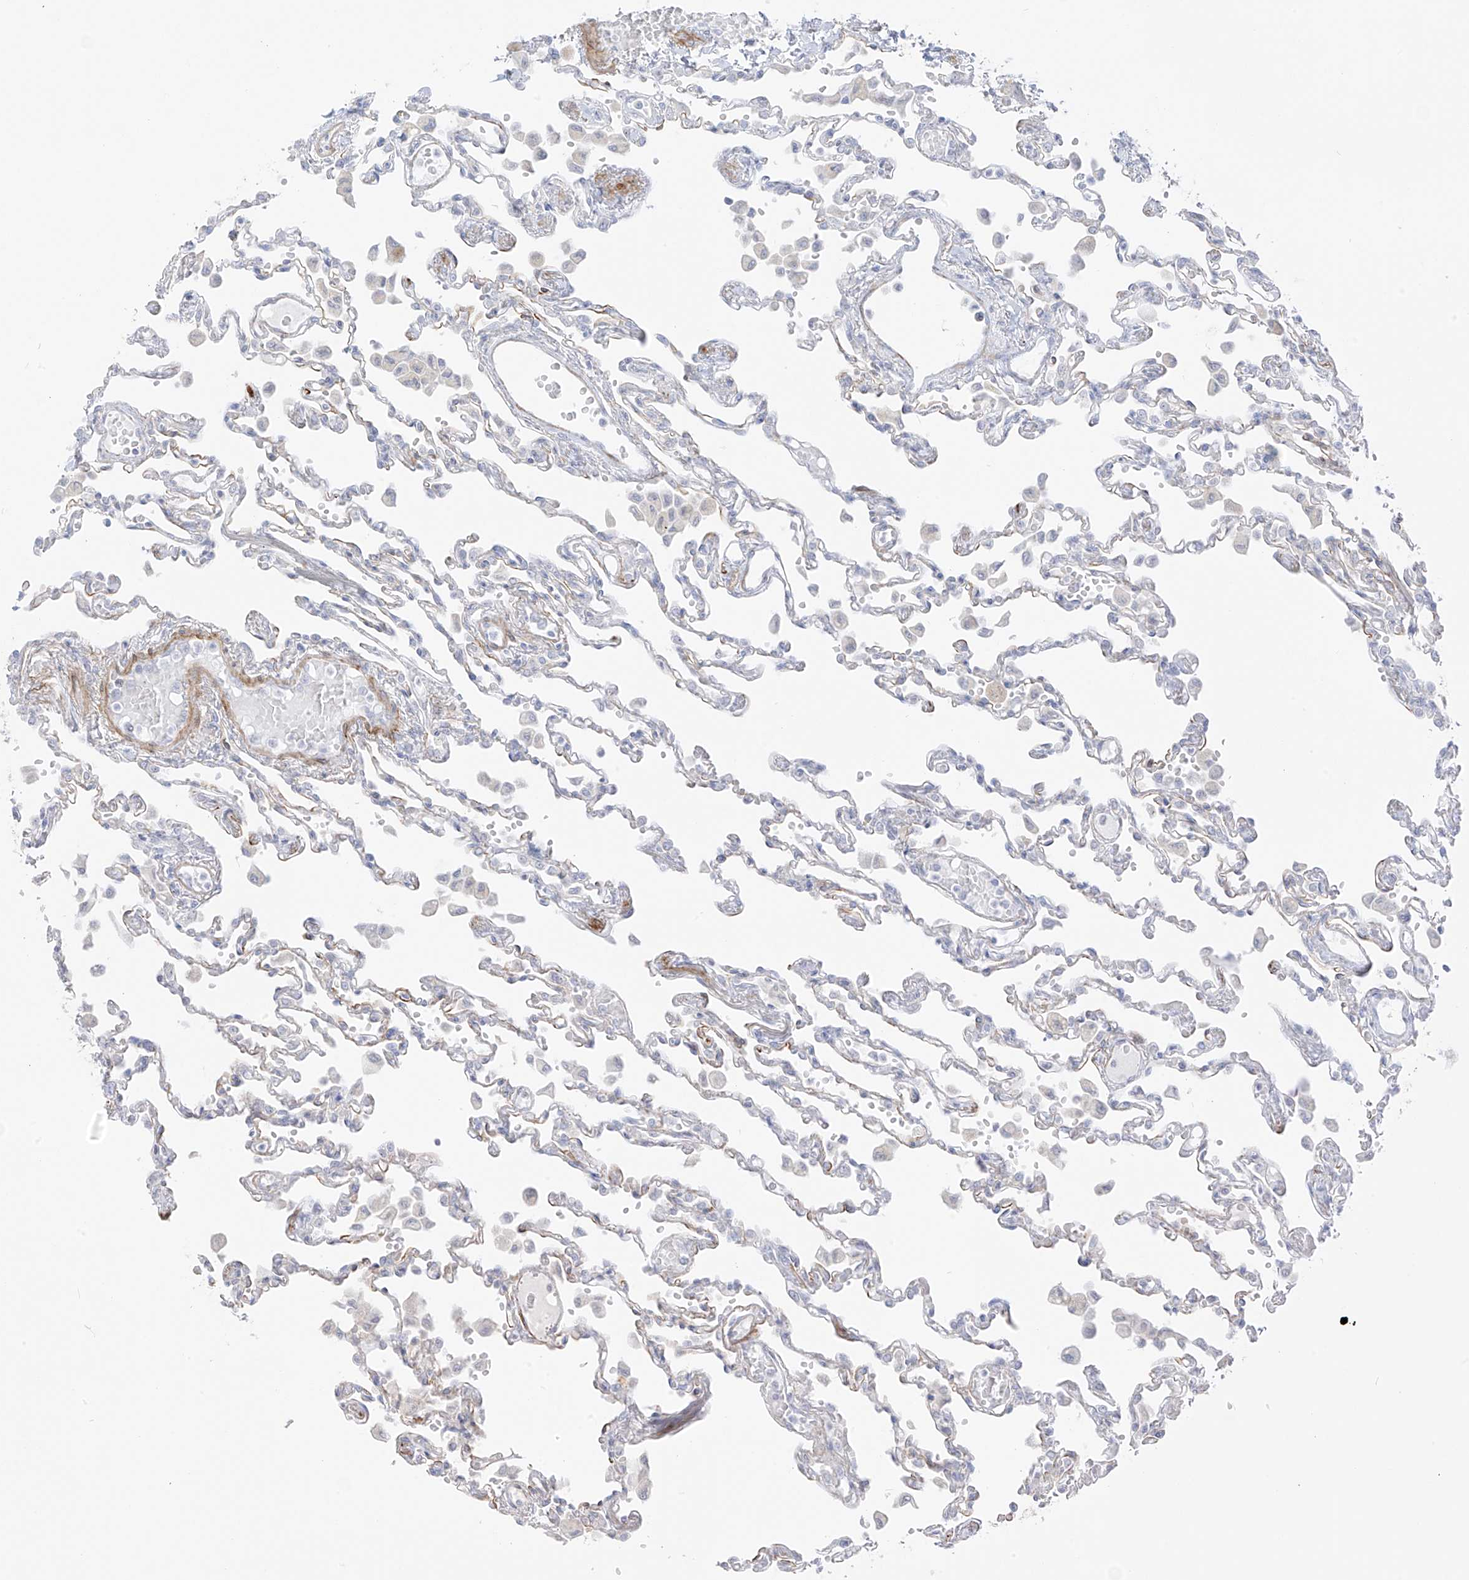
{"staining": {"intensity": "negative", "quantity": "none", "location": "none"}, "tissue": "lung", "cell_type": "Alveolar cells", "image_type": "normal", "snomed": [{"axis": "morphology", "description": "Normal tissue, NOS"}, {"axis": "topography", "description": "Bronchus"}, {"axis": "topography", "description": "Lung"}], "caption": "Immunohistochemistry (IHC) micrograph of benign lung: lung stained with DAB displays no significant protein expression in alveolar cells.", "gene": "C11orf87", "patient": {"sex": "female", "age": 49}}